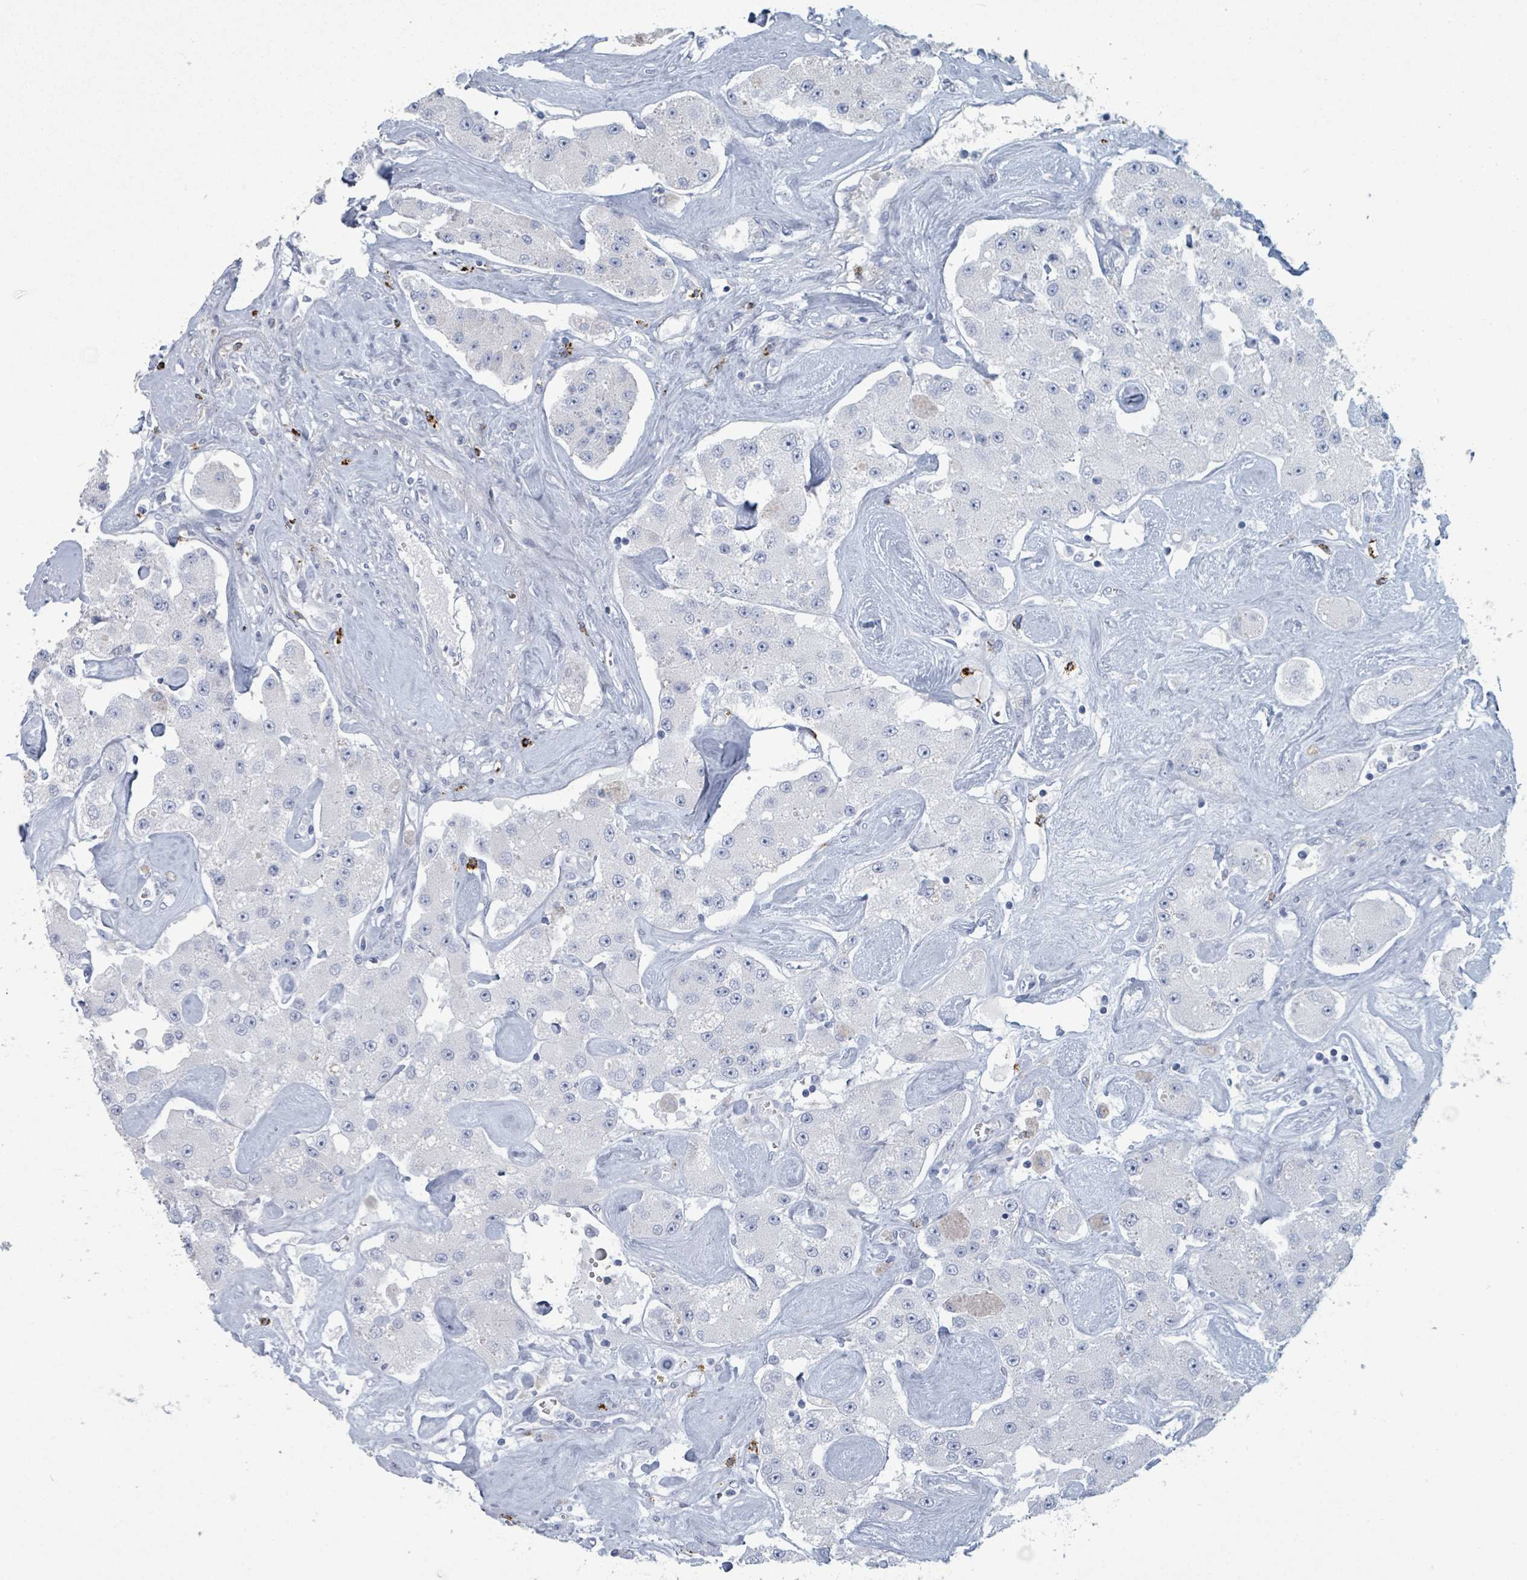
{"staining": {"intensity": "negative", "quantity": "none", "location": "none"}, "tissue": "carcinoid", "cell_type": "Tumor cells", "image_type": "cancer", "snomed": [{"axis": "morphology", "description": "Carcinoid, malignant, NOS"}, {"axis": "topography", "description": "Pancreas"}], "caption": "Micrograph shows no significant protein positivity in tumor cells of carcinoid. Brightfield microscopy of immunohistochemistry (IHC) stained with DAB (3,3'-diaminobenzidine) (brown) and hematoxylin (blue), captured at high magnification.", "gene": "VPS13D", "patient": {"sex": "male", "age": 41}}